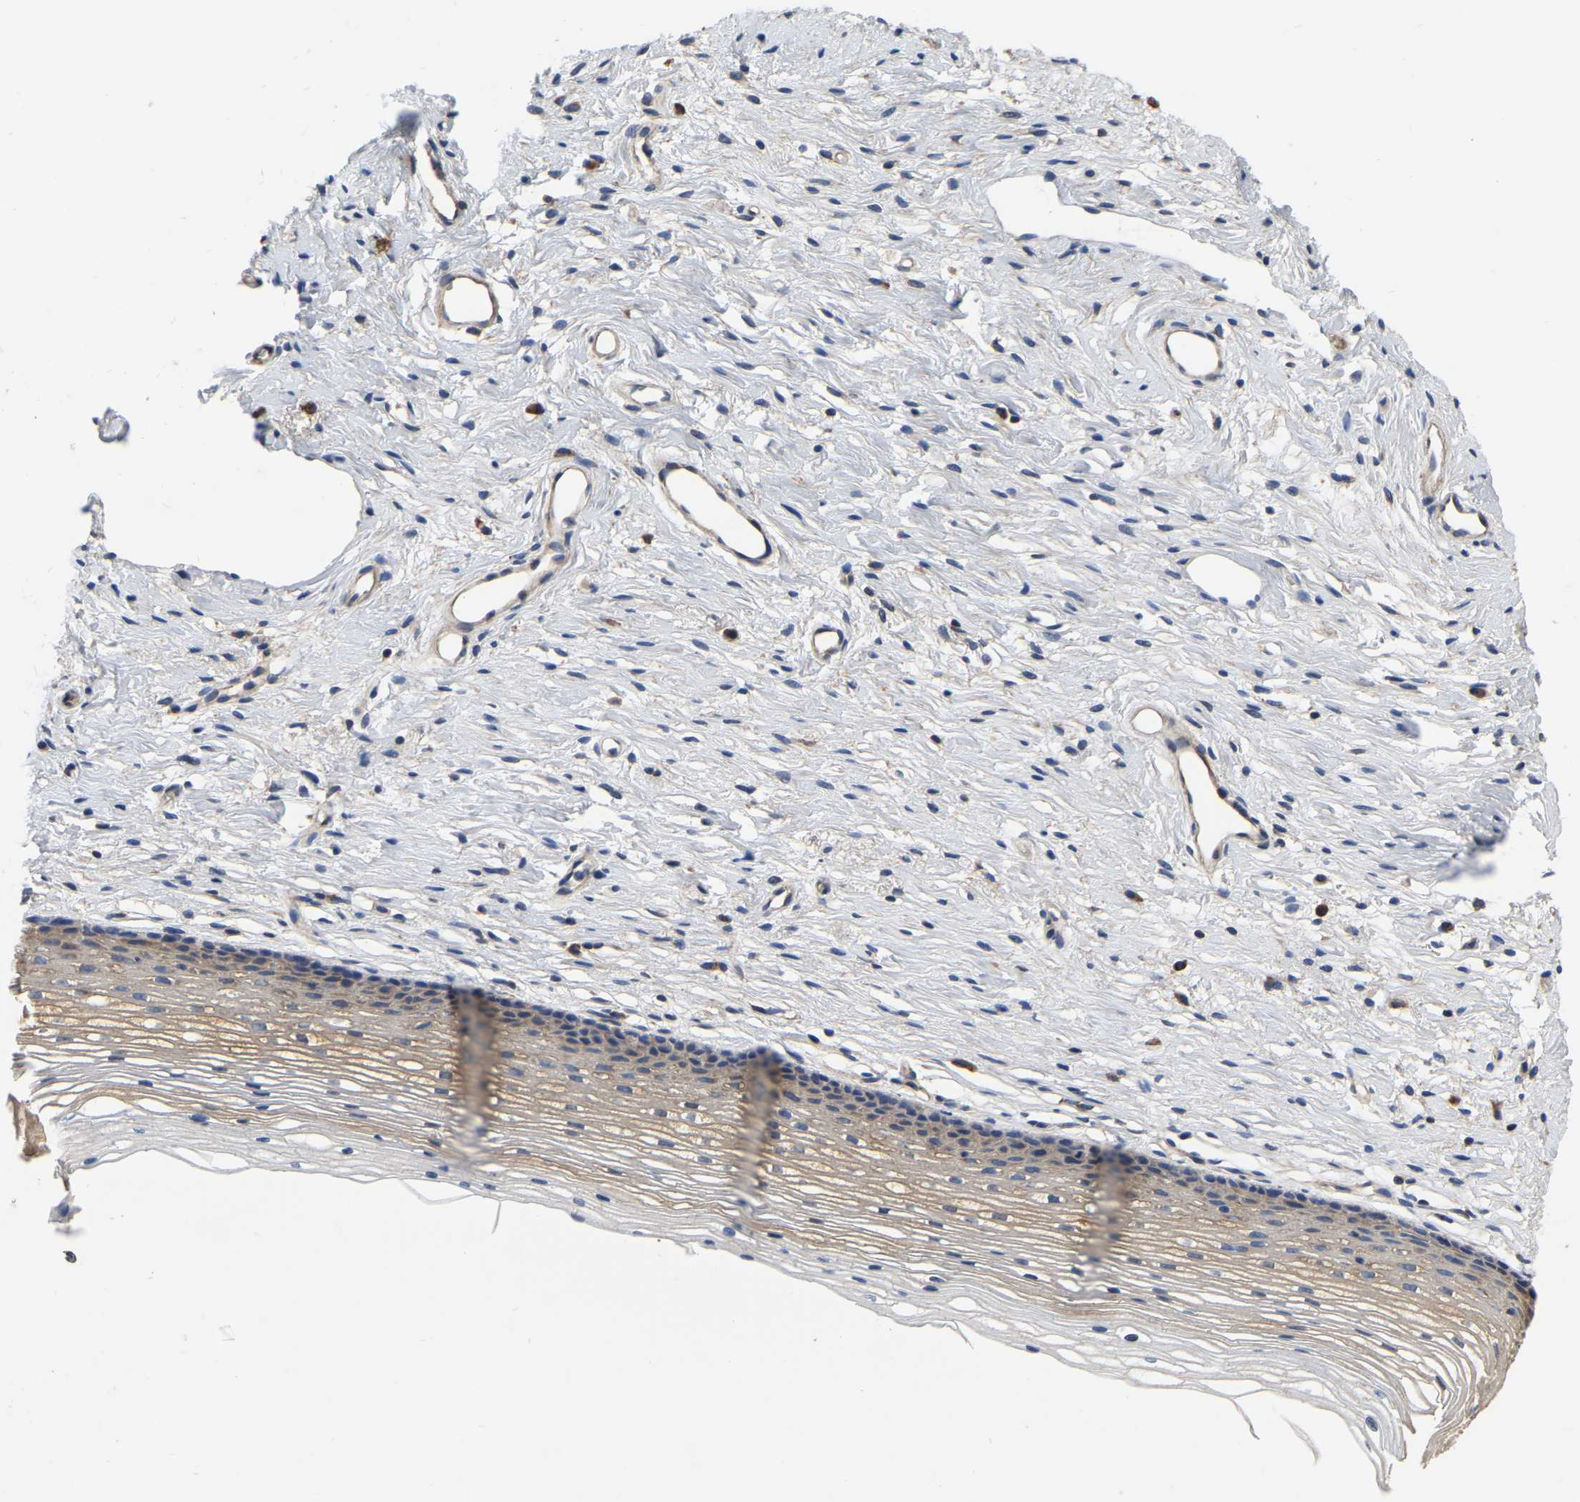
{"staining": {"intensity": "moderate", "quantity": ">75%", "location": "cytoplasmic/membranous"}, "tissue": "cervix", "cell_type": "Glandular cells", "image_type": "normal", "snomed": [{"axis": "morphology", "description": "Normal tissue, NOS"}, {"axis": "topography", "description": "Cervix"}], "caption": "IHC staining of normal cervix, which demonstrates medium levels of moderate cytoplasmic/membranous positivity in approximately >75% of glandular cells indicating moderate cytoplasmic/membranous protein expression. The staining was performed using DAB (brown) for protein detection and nuclei were counterstained in hematoxylin (blue).", "gene": "GARS1", "patient": {"sex": "female", "age": 77}}